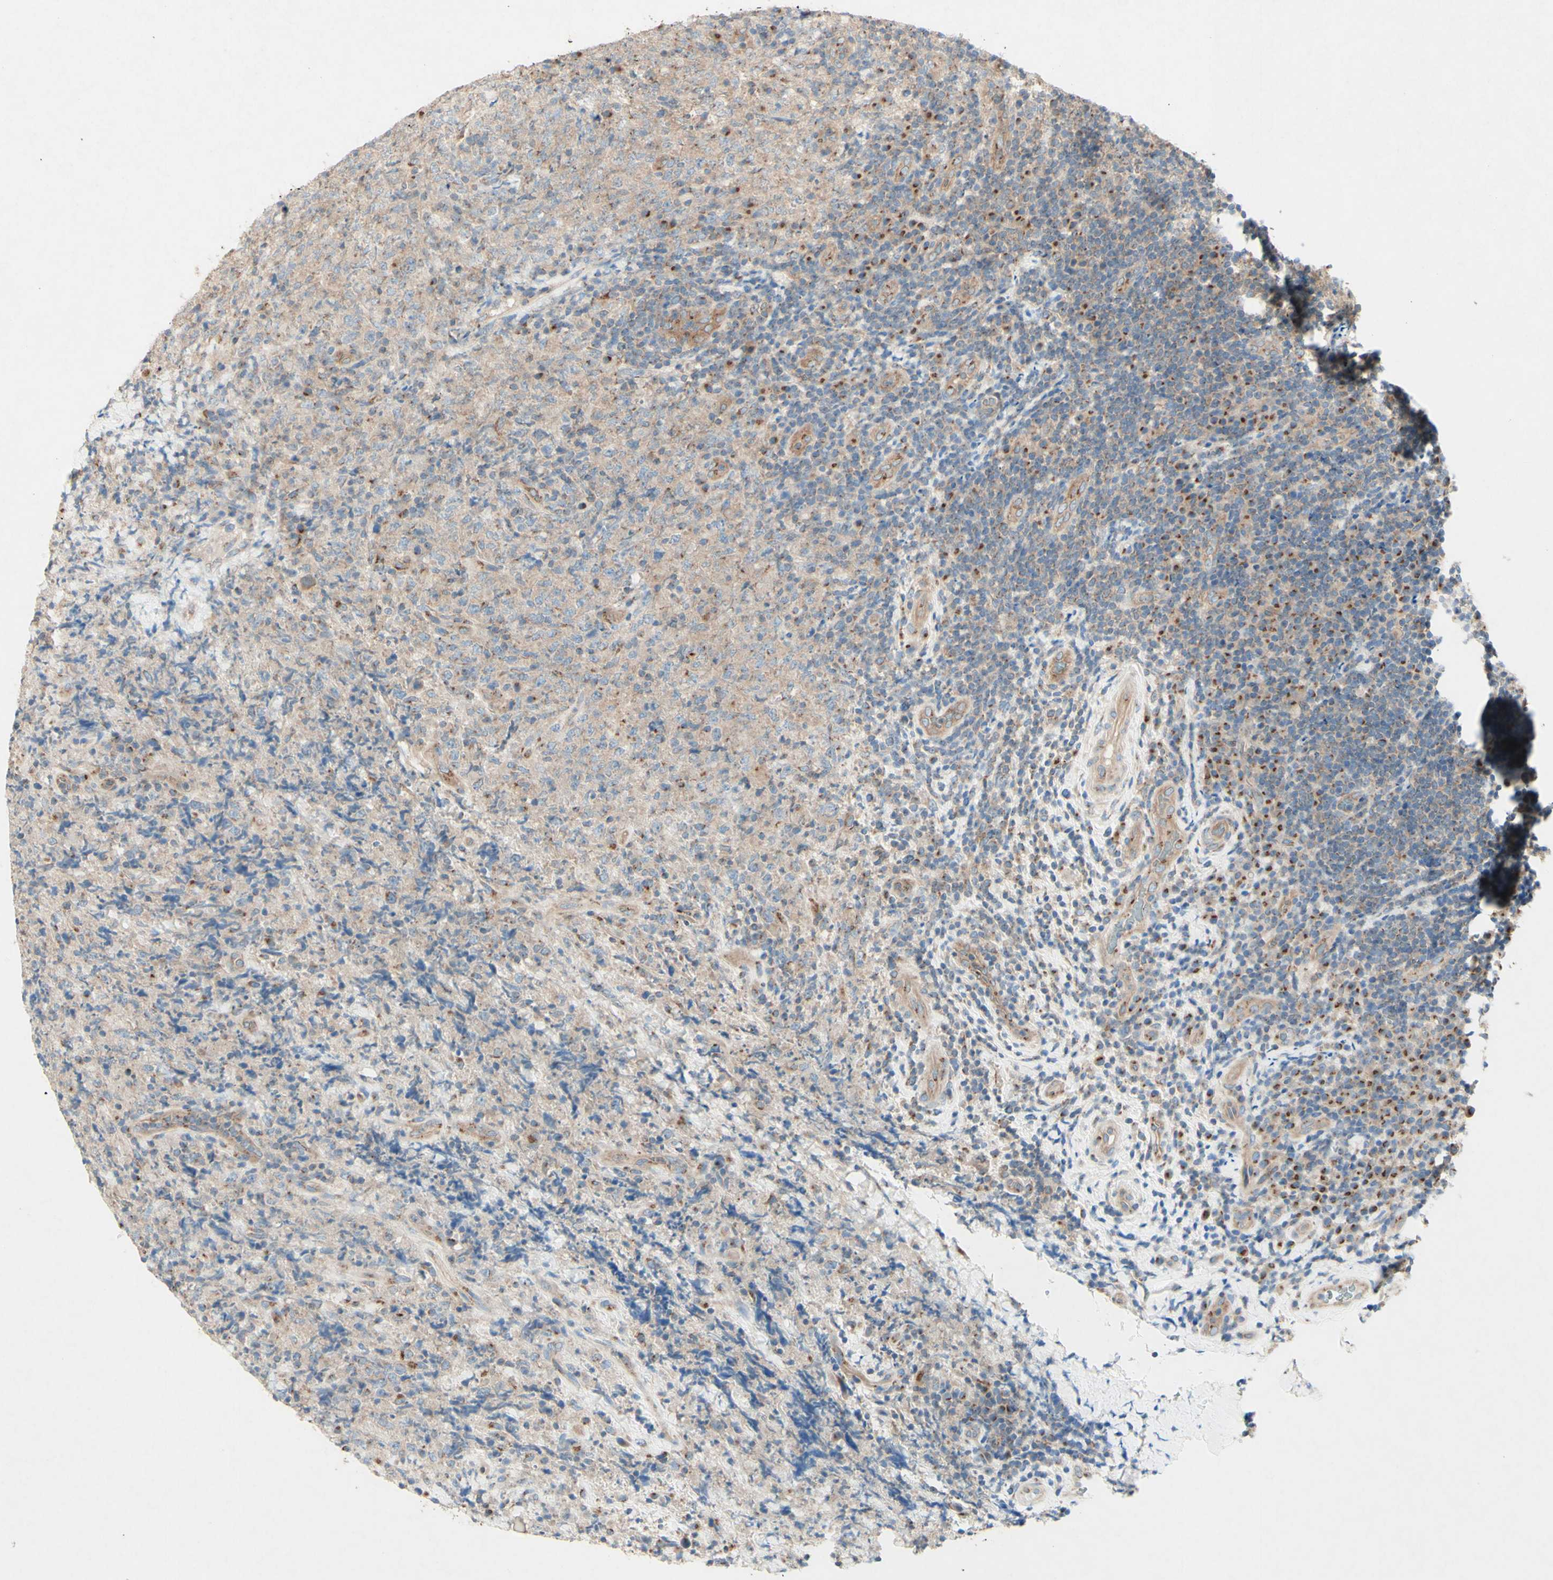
{"staining": {"intensity": "moderate", "quantity": "<25%", "location": "cytoplasmic/membranous"}, "tissue": "lymphoma", "cell_type": "Tumor cells", "image_type": "cancer", "snomed": [{"axis": "morphology", "description": "Malignant lymphoma, non-Hodgkin's type, High grade"}, {"axis": "topography", "description": "Tonsil"}], "caption": "A low amount of moderate cytoplasmic/membranous positivity is present in about <25% of tumor cells in lymphoma tissue.", "gene": "MTM1", "patient": {"sex": "female", "age": 36}}